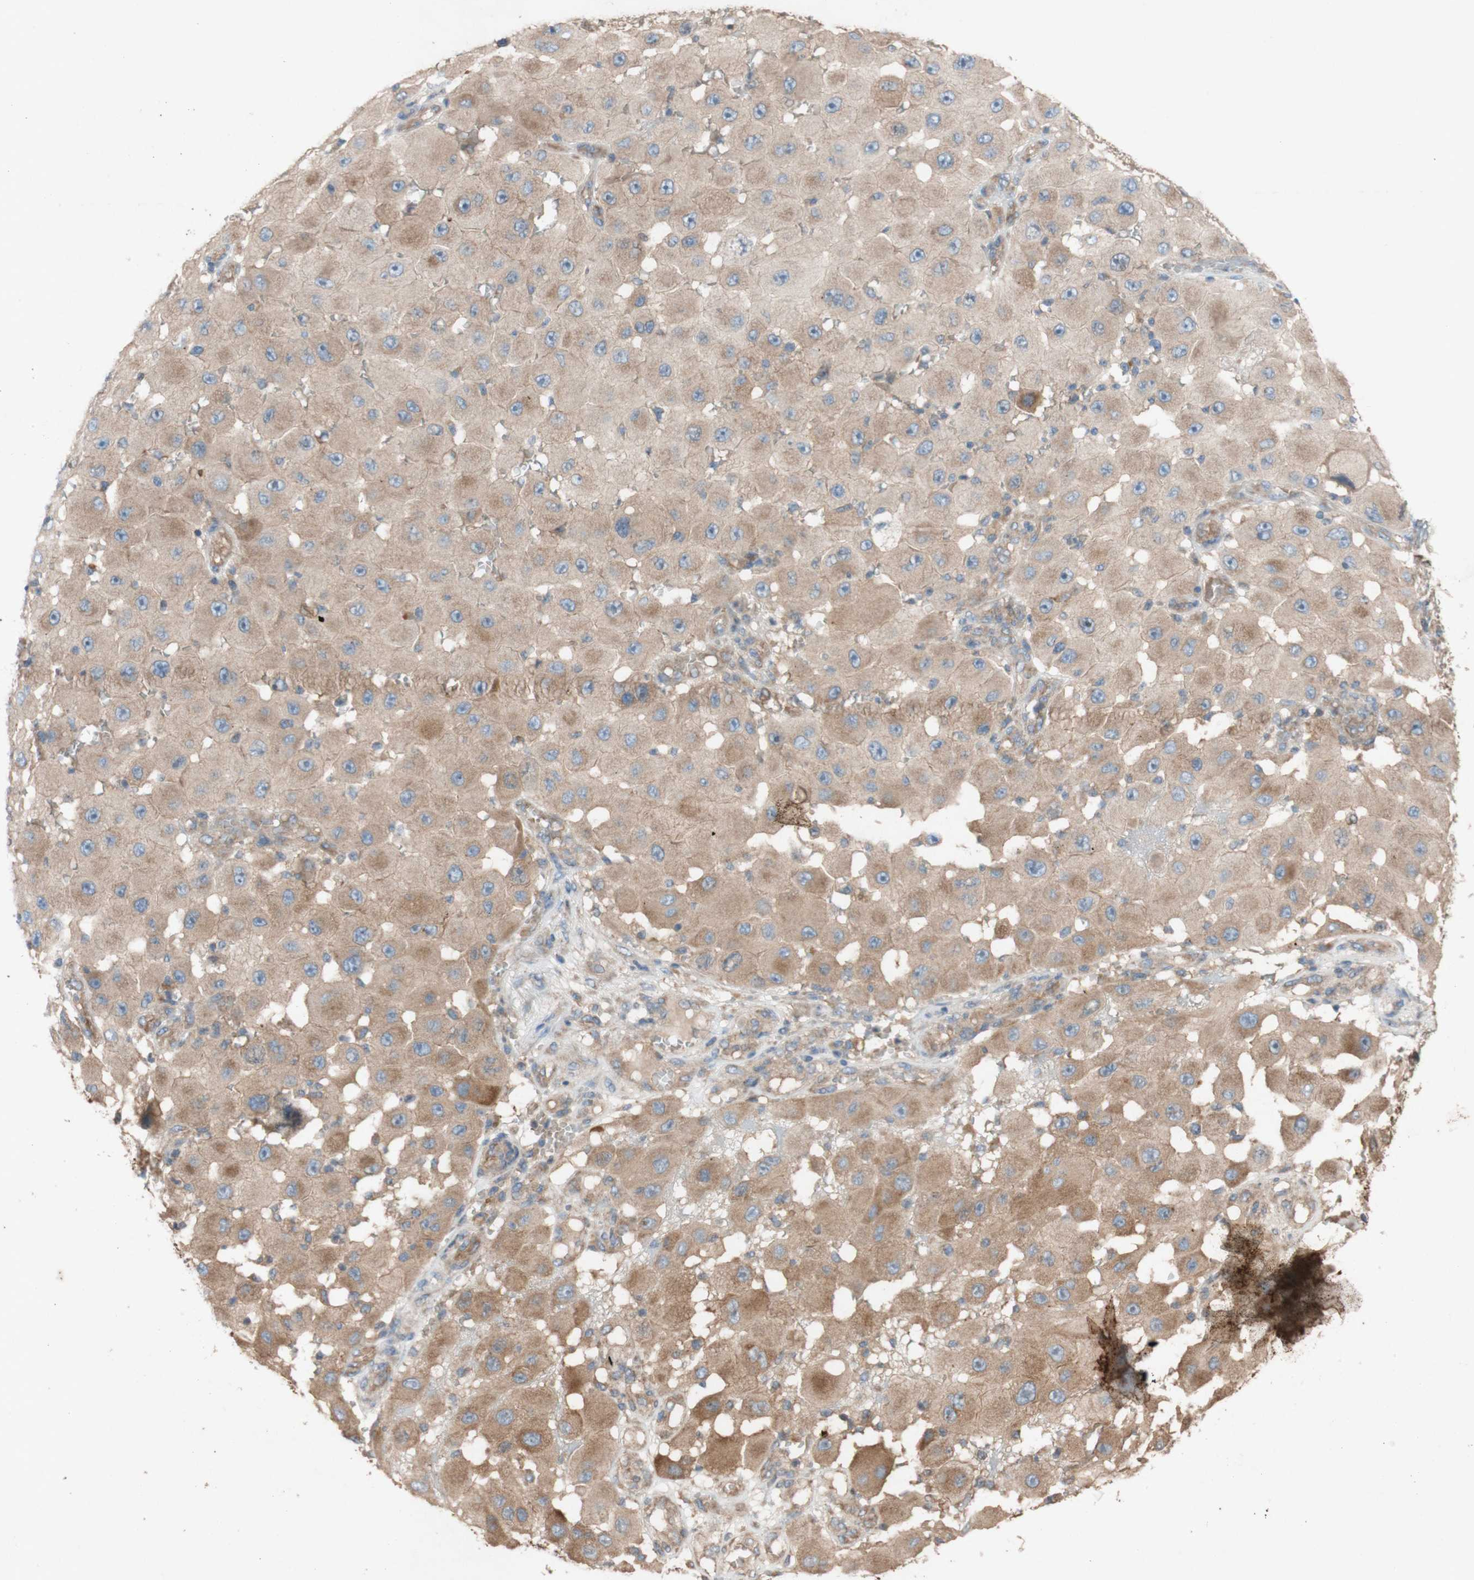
{"staining": {"intensity": "moderate", "quantity": ">75%", "location": "cytoplasmic/membranous"}, "tissue": "melanoma", "cell_type": "Tumor cells", "image_type": "cancer", "snomed": [{"axis": "morphology", "description": "Malignant melanoma, NOS"}, {"axis": "topography", "description": "Skin"}], "caption": "The image shows staining of melanoma, revealing moderate cytoplasmic/membranous protein positivity (brown color) within tumor cells.", "gene": "TST", "patient": {"sex": "female", "age": 81}}